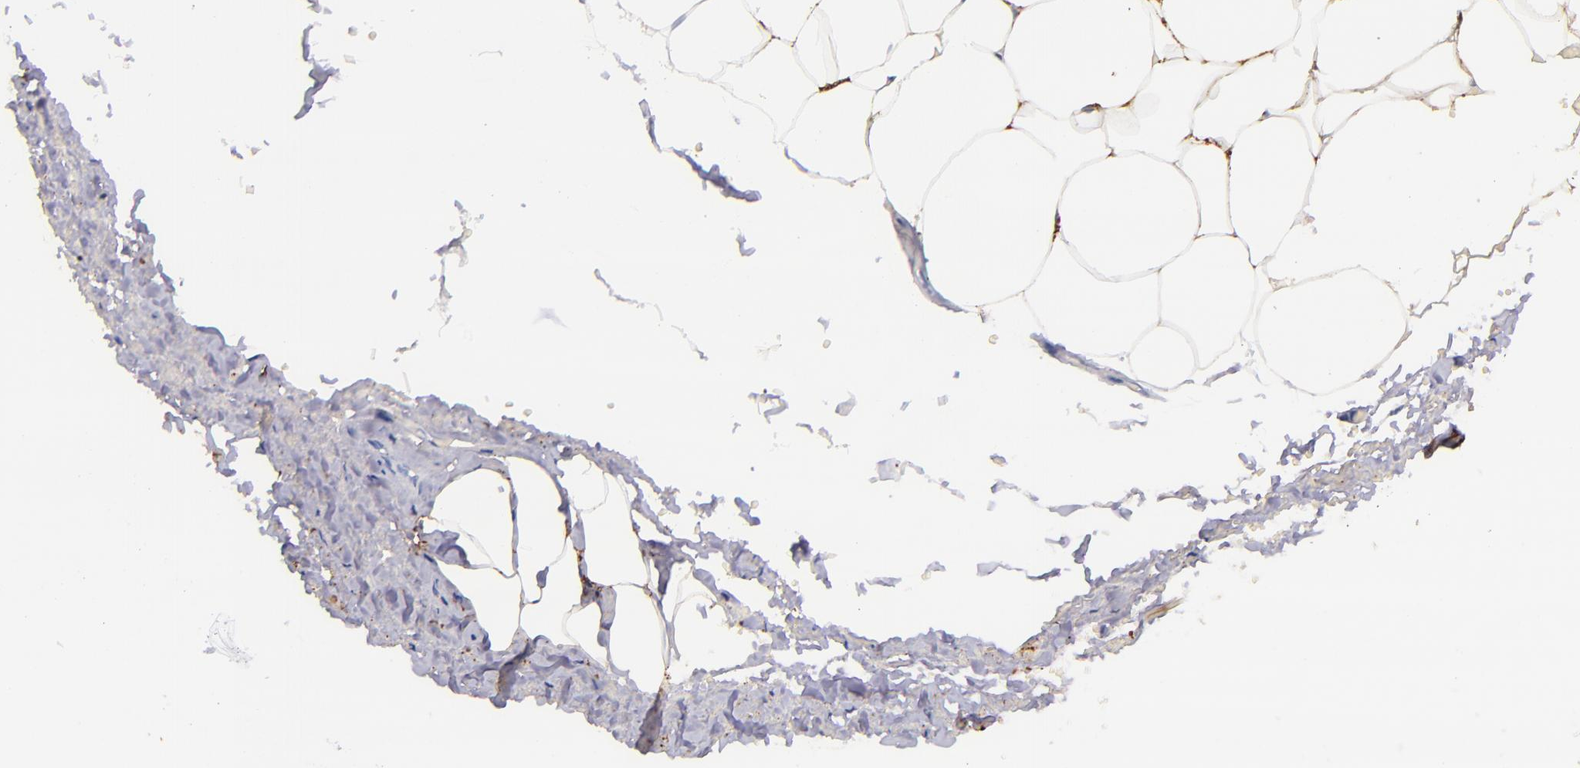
{"staining": {"intensity": "strong", "quantity": ">75%", "location": "cytoplasmic/membranous,nuclear"}, "tissue": "adipose tissue", "cell_type": "Adipocytes", "image_type": "normal", "snomed": [{"axis": "morphology", "description": "Normal tissue, NOS"}, {"axis": "topography", "description": "Soft tissue"}, {"axis": "topography", "description": "Peripheral nerve tissue"}], "caption": "Adipocytes reveal strong cytoplasmic/membranous,nuclear positivity in about >75% of cells in unremarkable adipose tissue. The staining is performed using DAB brown chromogen to label protein expression. The nuclei are counter-stained blue using hematoxylin.", "gene": "LGALS1", "patient": {"sex": "female", "age": 68}}